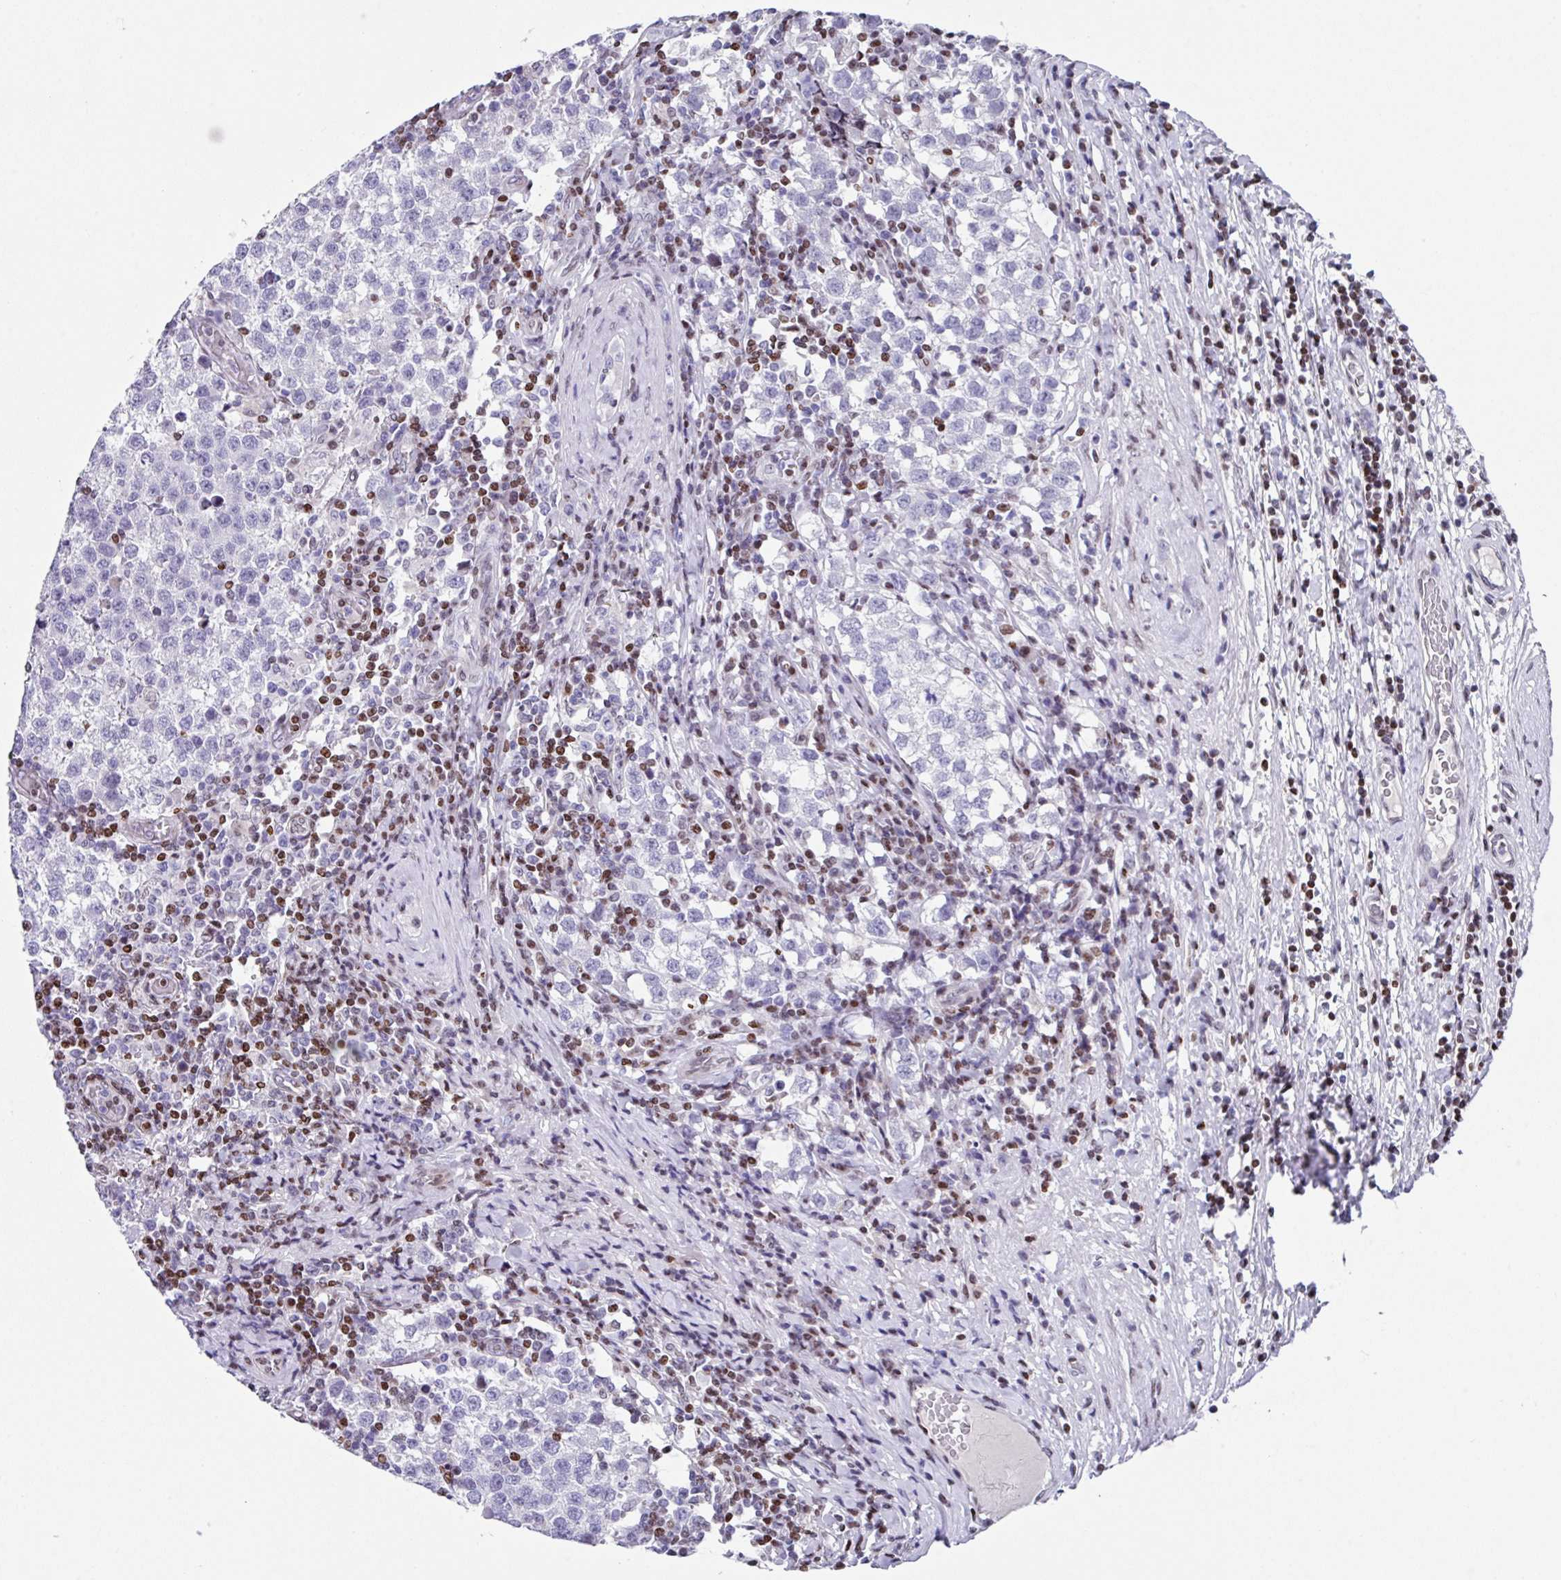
{"staining": {"intensity": "negative", "quantity": "none", "location": "none"}, "tissue": "testis cancer", "cell_type": "Tumor cells", "image_type": "cancer", "snomed": [{"axis": "morphology", "description": "Seminoma, NOS"}, {"axis": "topography", "description": "Testis"}], "caption": "A high-resolution histopathology image shows IHC staining of seminoma (testis), which exhibits no significant expression in tumor cells. Nuclei are stained in blue.", "gene": "TCF3", "patient": {"sex": "male", "age": 34}}